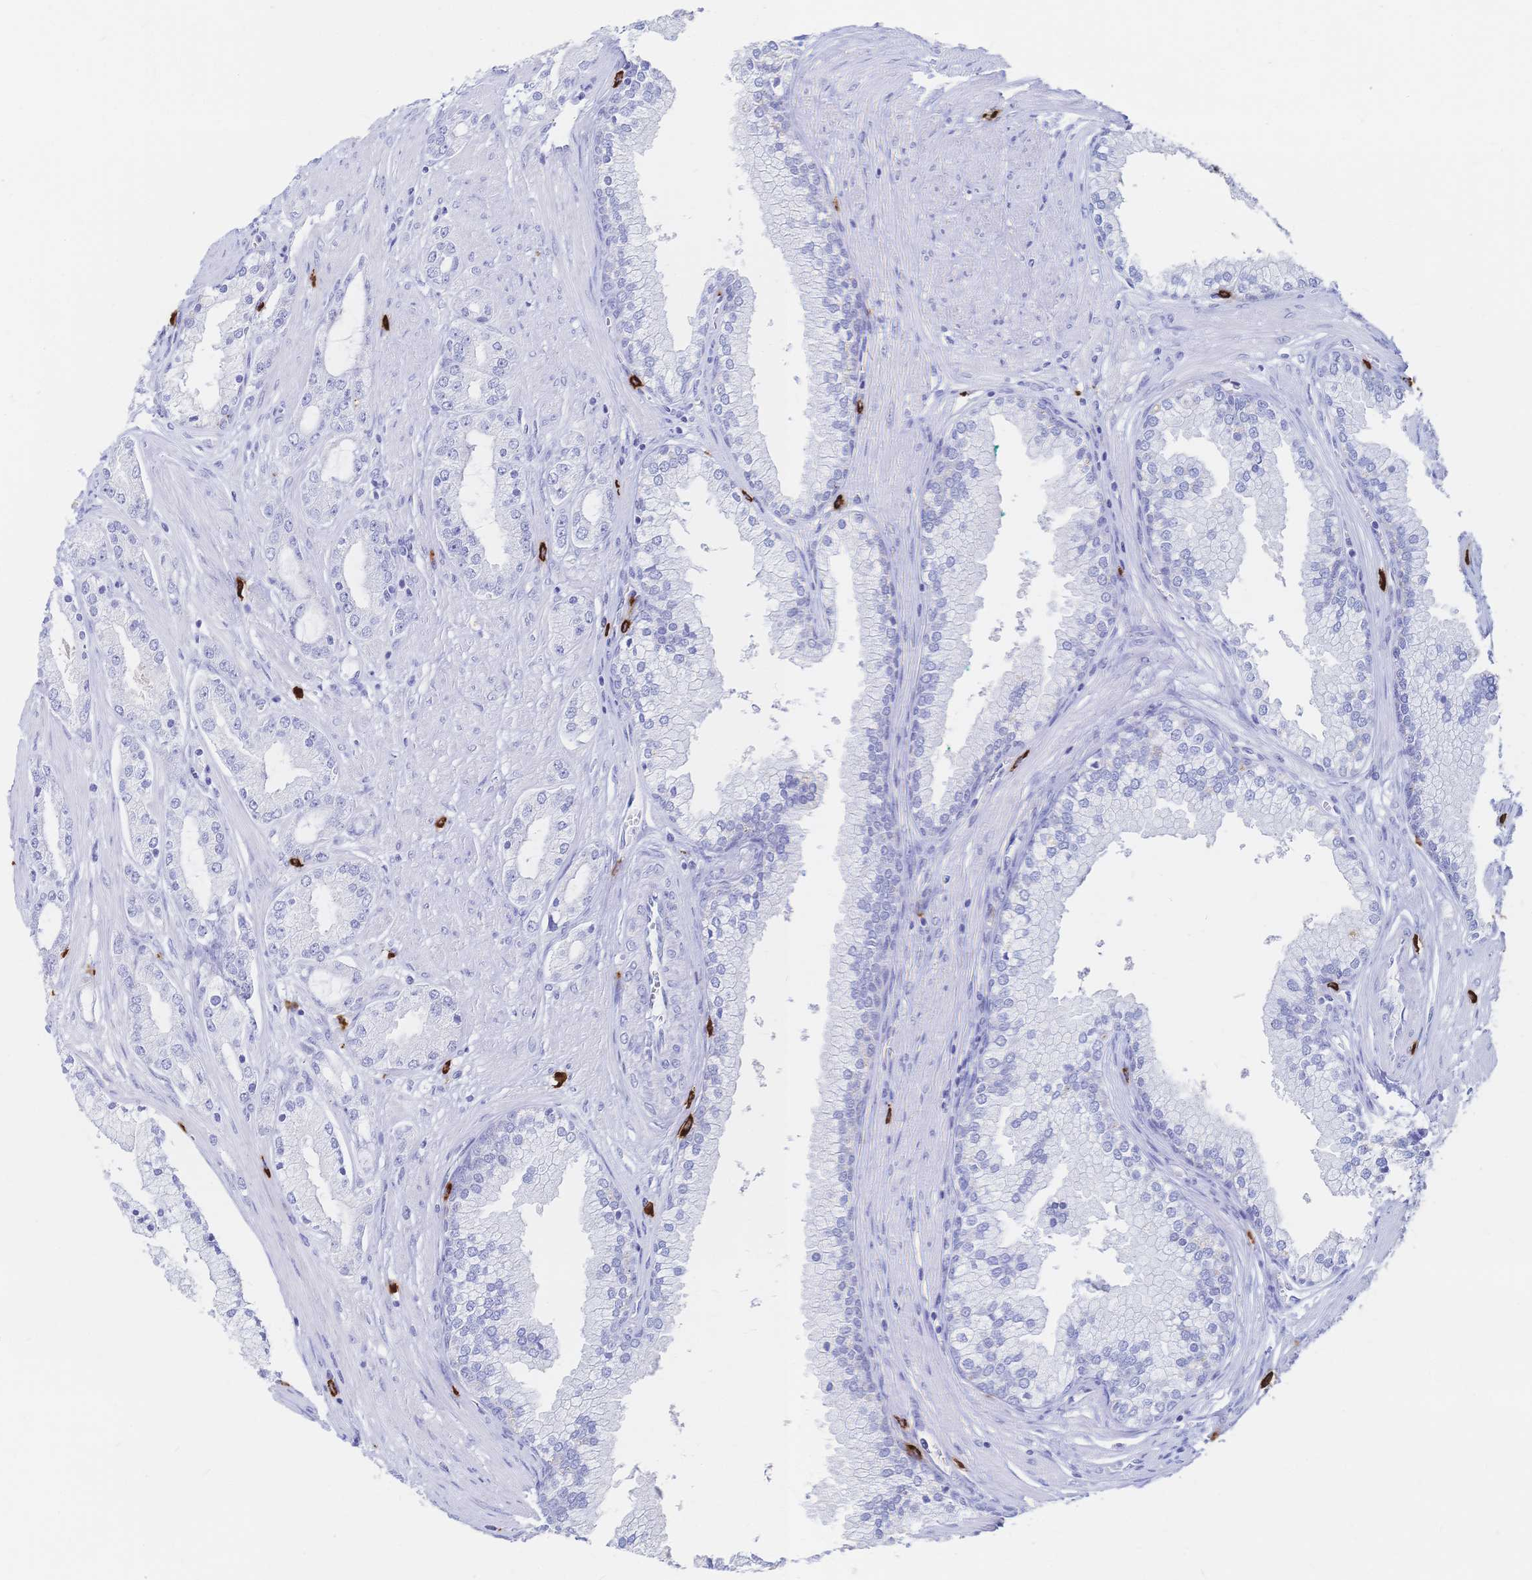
{"staining": {"intensity": "negative", "quantity": "none", "location": "none"}, "tissue": "prostate cancer", "cell_type": "Tumor cells", "image_type": "cancer", "snomed": [{"axis": "morphology", "description": "Adenocarcinoma, High grade"}, {"axis": "topography", "description": "Prostate"}], "caption": "Immunohistochemical staining of prostate high-grade adenocarcinoma shows no significant positivity in tumor cells.", "gene": "IL2RB", "patient": {"sex": "male", "age": 66}}